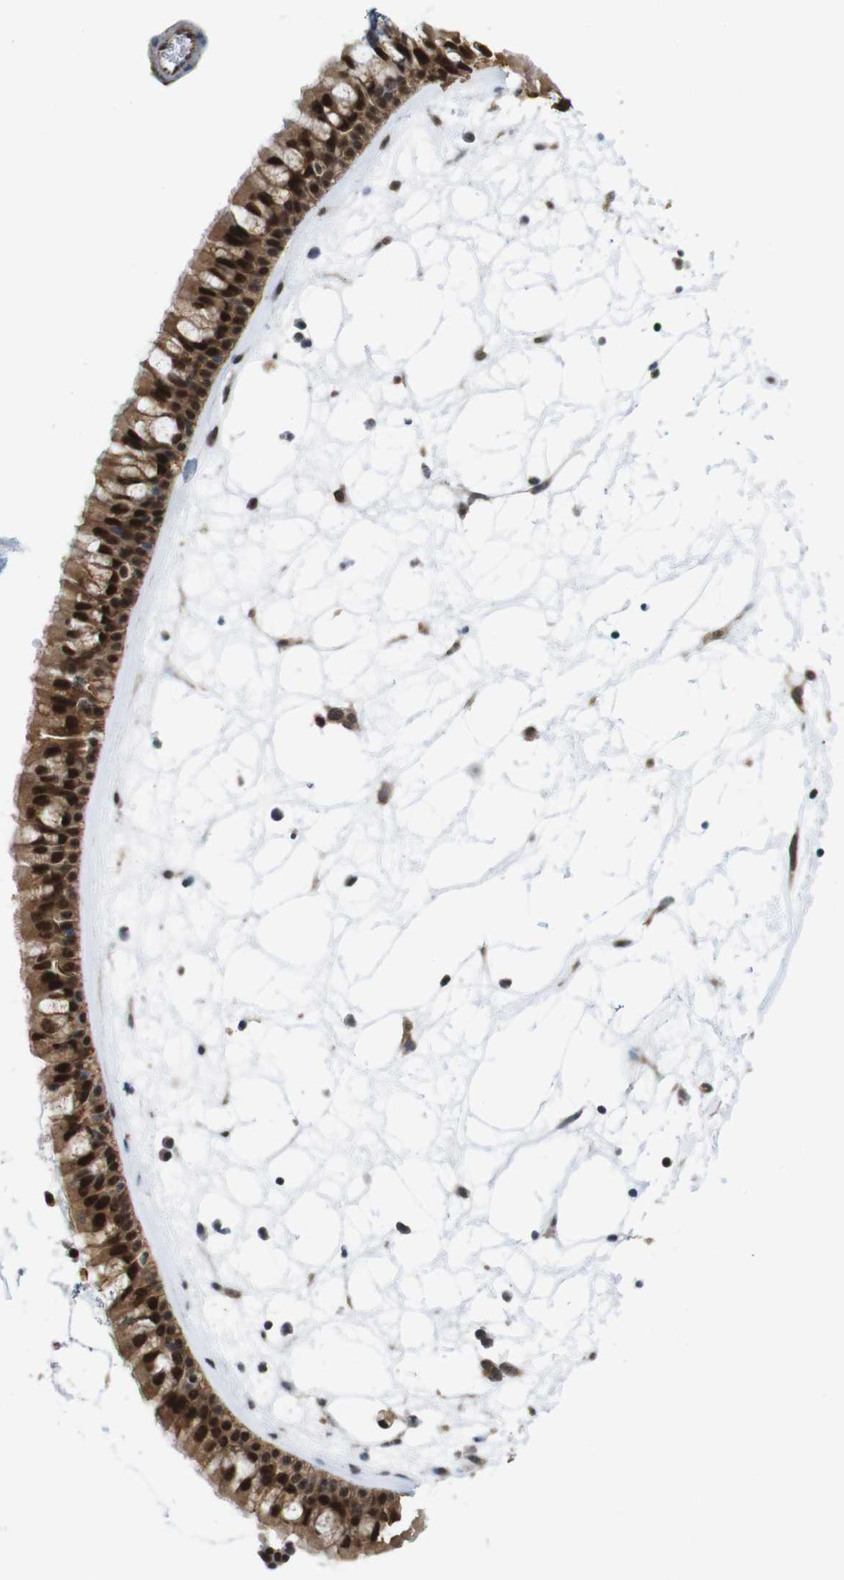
{"staining": {"intensity": "strong", "quantity": ">75%", "location": "cytoplasmic/membranous,nuclear"}, "tissue": "nasopharynx", "cell_type": "Respiratory epithelial cells", "image_type": "normal", "snomed": [{"axis": "morphology", "description": "Normal tissue, NOS"}, {"axis": "morphology", "description": "Inflammation, NOS"}, {"axis": "topography", "description": "Nasopharynx"}], "caption": "Respiratory epithelial cells reveal high levels of strong cytoplasmic/membranous,nuclear expression in approximately >75% of cells in unremarkable human nasopharynx.", "gene": "PNMA8A", "patient": {"sex": "male", "age": 48}}